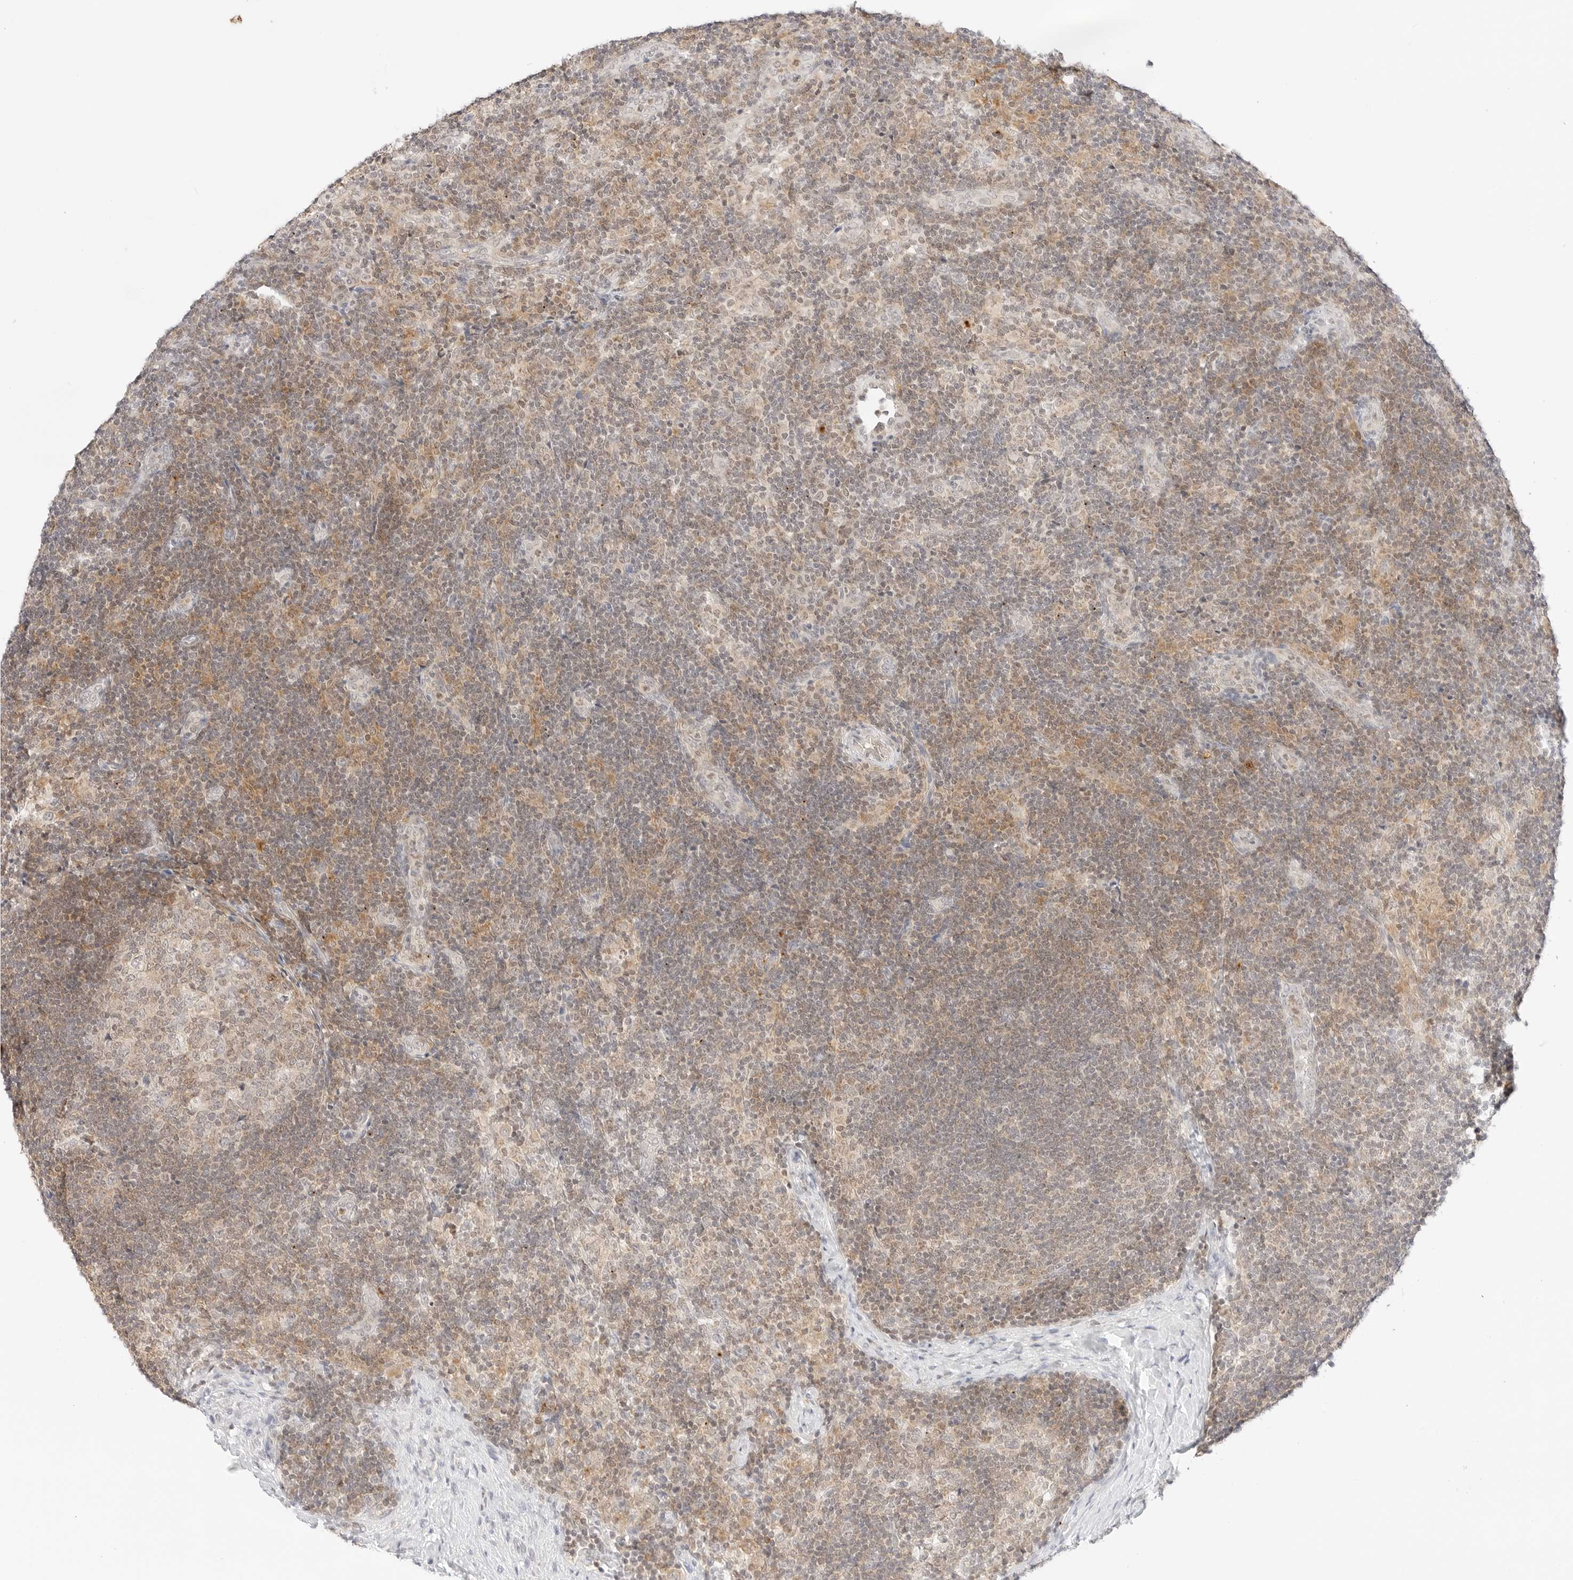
{"staining": {"intensity": "weak", "quantity": "<25%", "location": "cytoplasmic/membranous"}, "tissue": "lymph node", "cell_type": "Germinal center cells", "image_type": "normal", "snomed": [{"axis": "morphology", "description": "Normal tissue, NOS"}, {"axis": "topography", "description": "Lymph node"}], "caption": "A histopathology image of human lymph node is negative for staining in germinal center cells. (Brightfield microscopy of DAB (3,3'-diaminobenzidine) immunohistochemistry at high magnification).", "gene": "GNAS", "patient": {"sex": "female", "age": 22}}